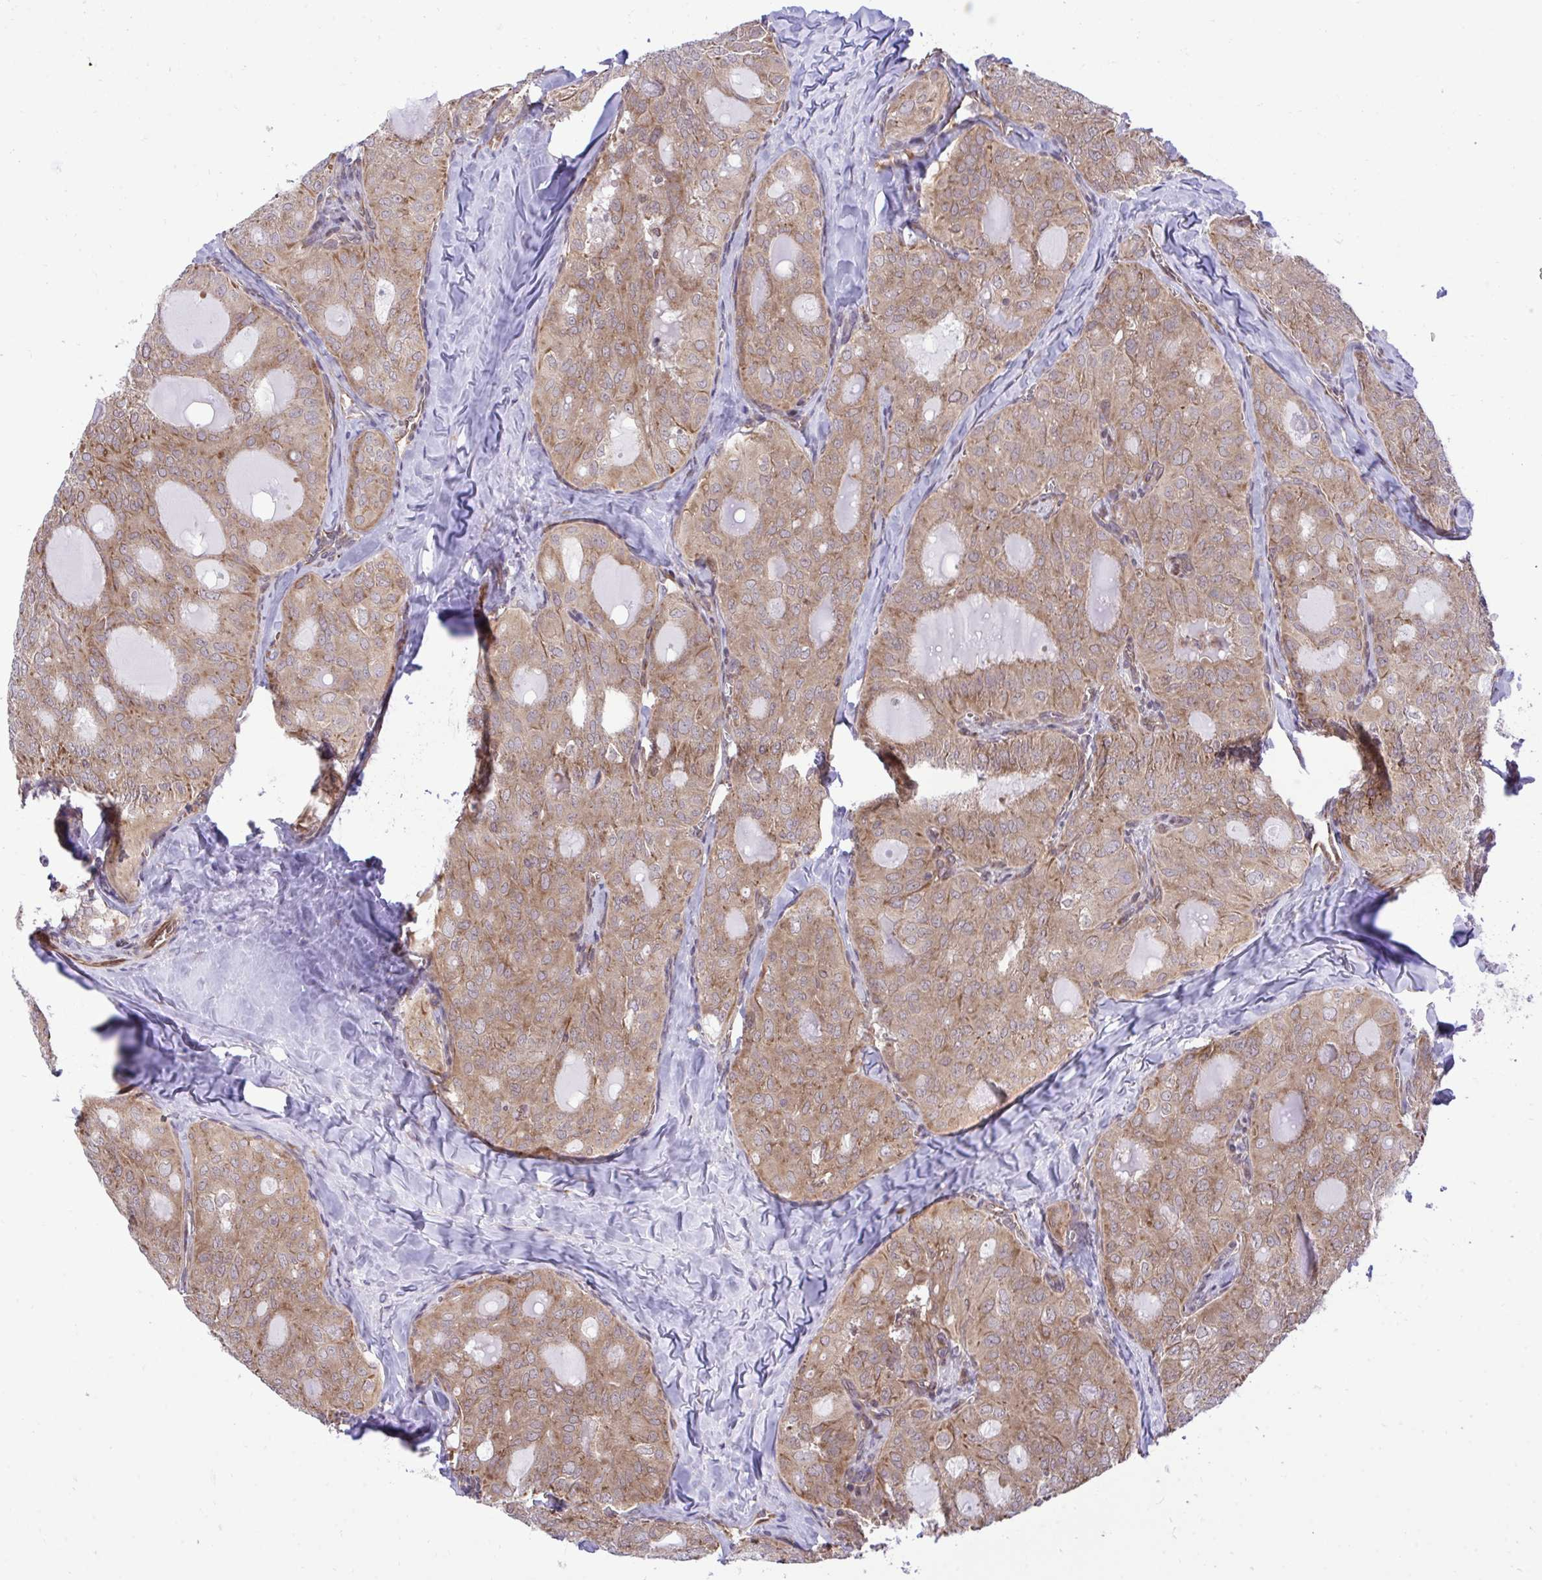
{"staining": {"intensity": "moderate", "quantity": "25%-75%", "location": "cytoplasmic/membranous"}, "tissue": "thyroid cancer", "cell_type": "Tumor cells", "image_type": "cancer", "snomed": [{"axis": "morphology", "description": "Follicular adenoma carcinoma, NOS"}, {"axis": "topography", "description": "Thyroid gland"}], "caption": "A medium amount of moderate cytoplasmic/membranous expression is appreciated in about 25%-75% of tumor cells in thyroid follicular adenoma carcinoma tissue.", "gene": "RPS15", "patient": {"sex": "male", "age": 75}}